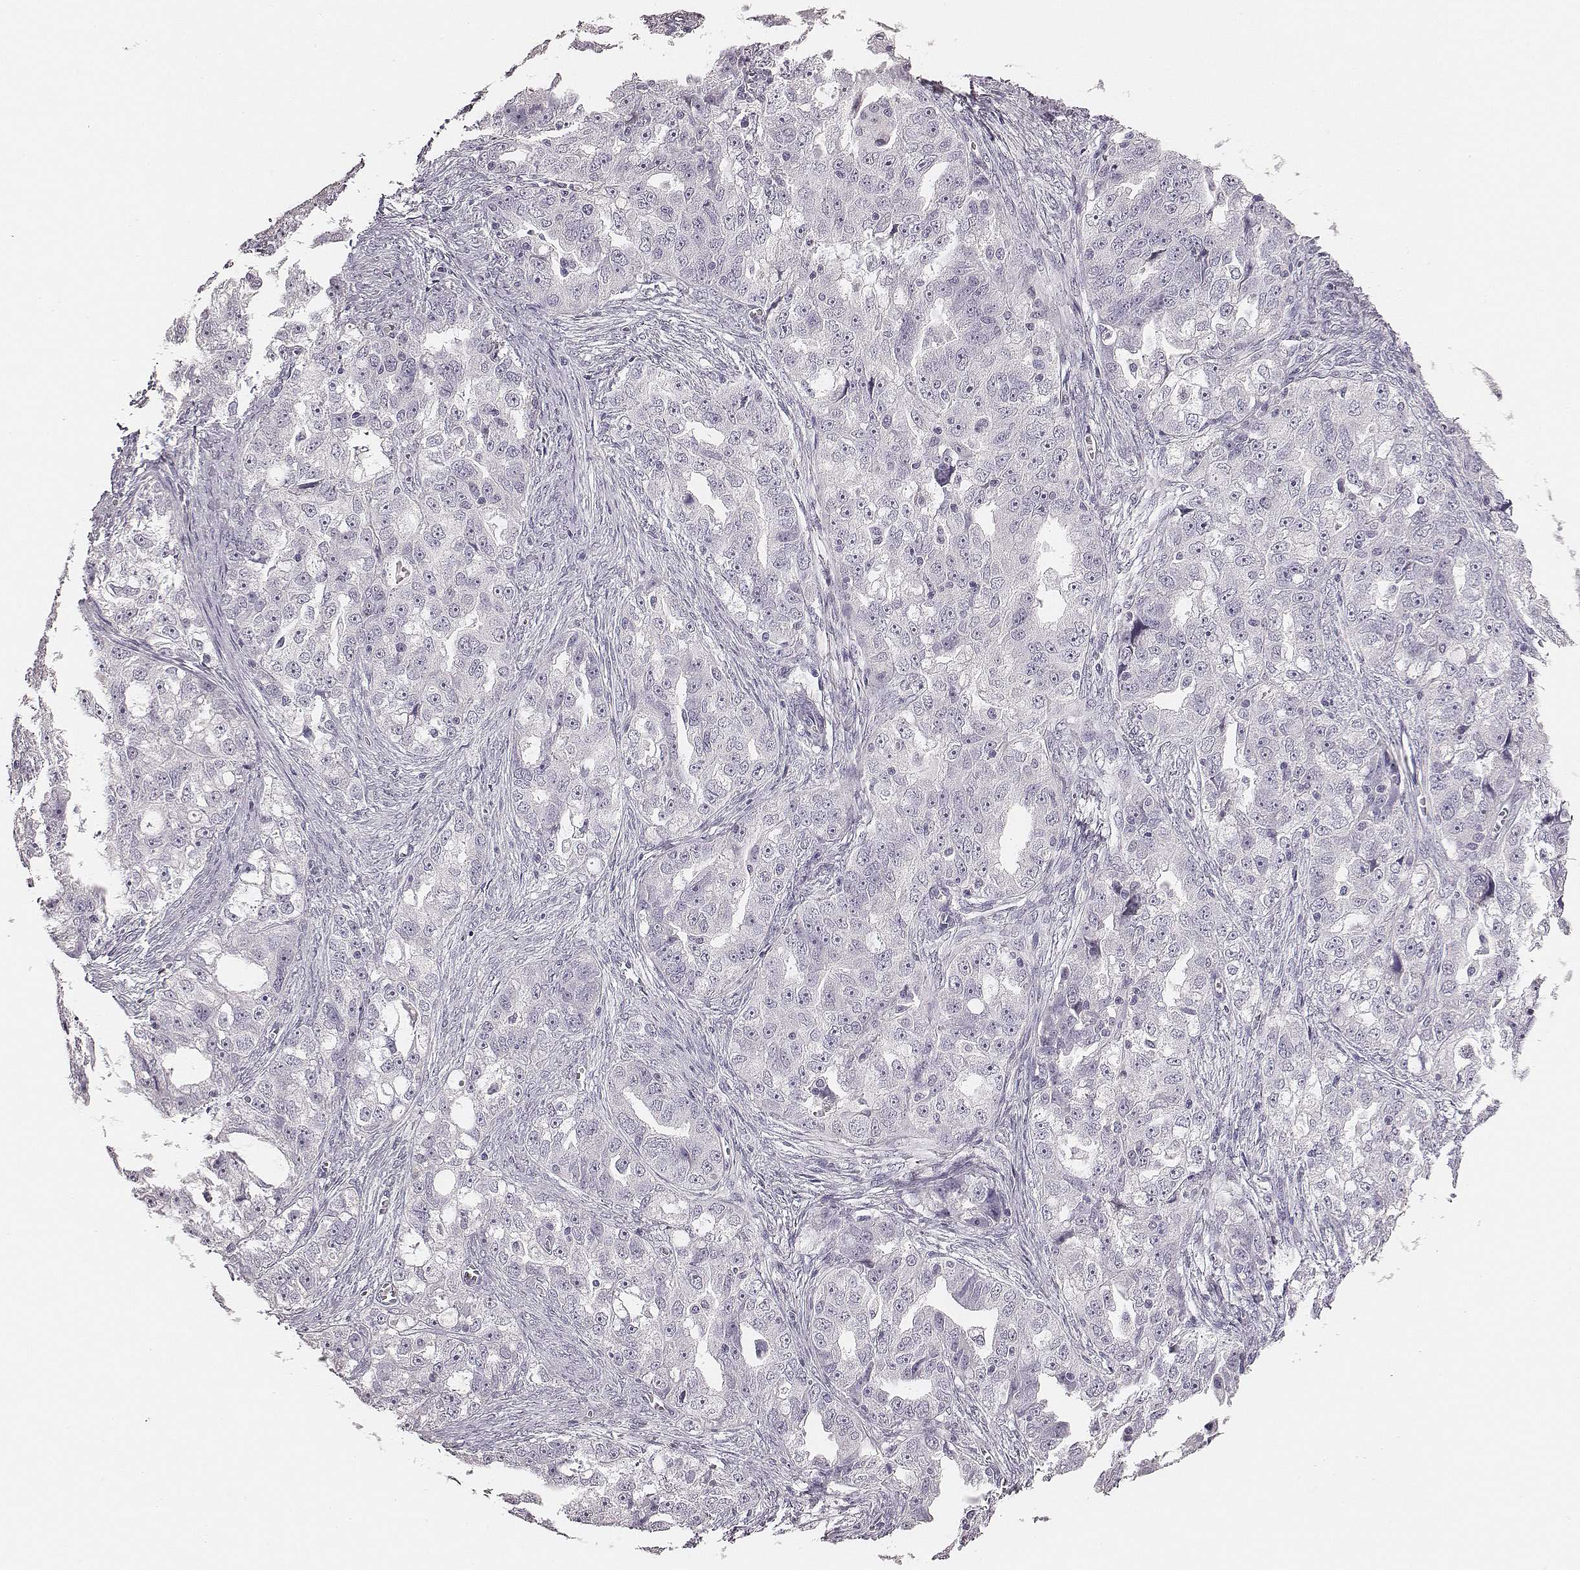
{"staining": {"intensity": "negative", "quantity": "none", "location": "none"}, "tissue": "ovarian cancer", "cell_type": "Tumor cells", "image_type": "cancer", "snomed": [{"axis": "morphology", "description": "Cystadenocarcinoma, serous, NOS"}, {"axis": "topography", "description": "Ovary"}], "caption": "High power microscopy image of an immunohistochemistry micrograph of ovarian cancer (serous cystadenocarcinoma), revealing no significant positivity in tumor cells.", "gene": "CSHL1", "patient": {"sex": "female", "age": 51}}